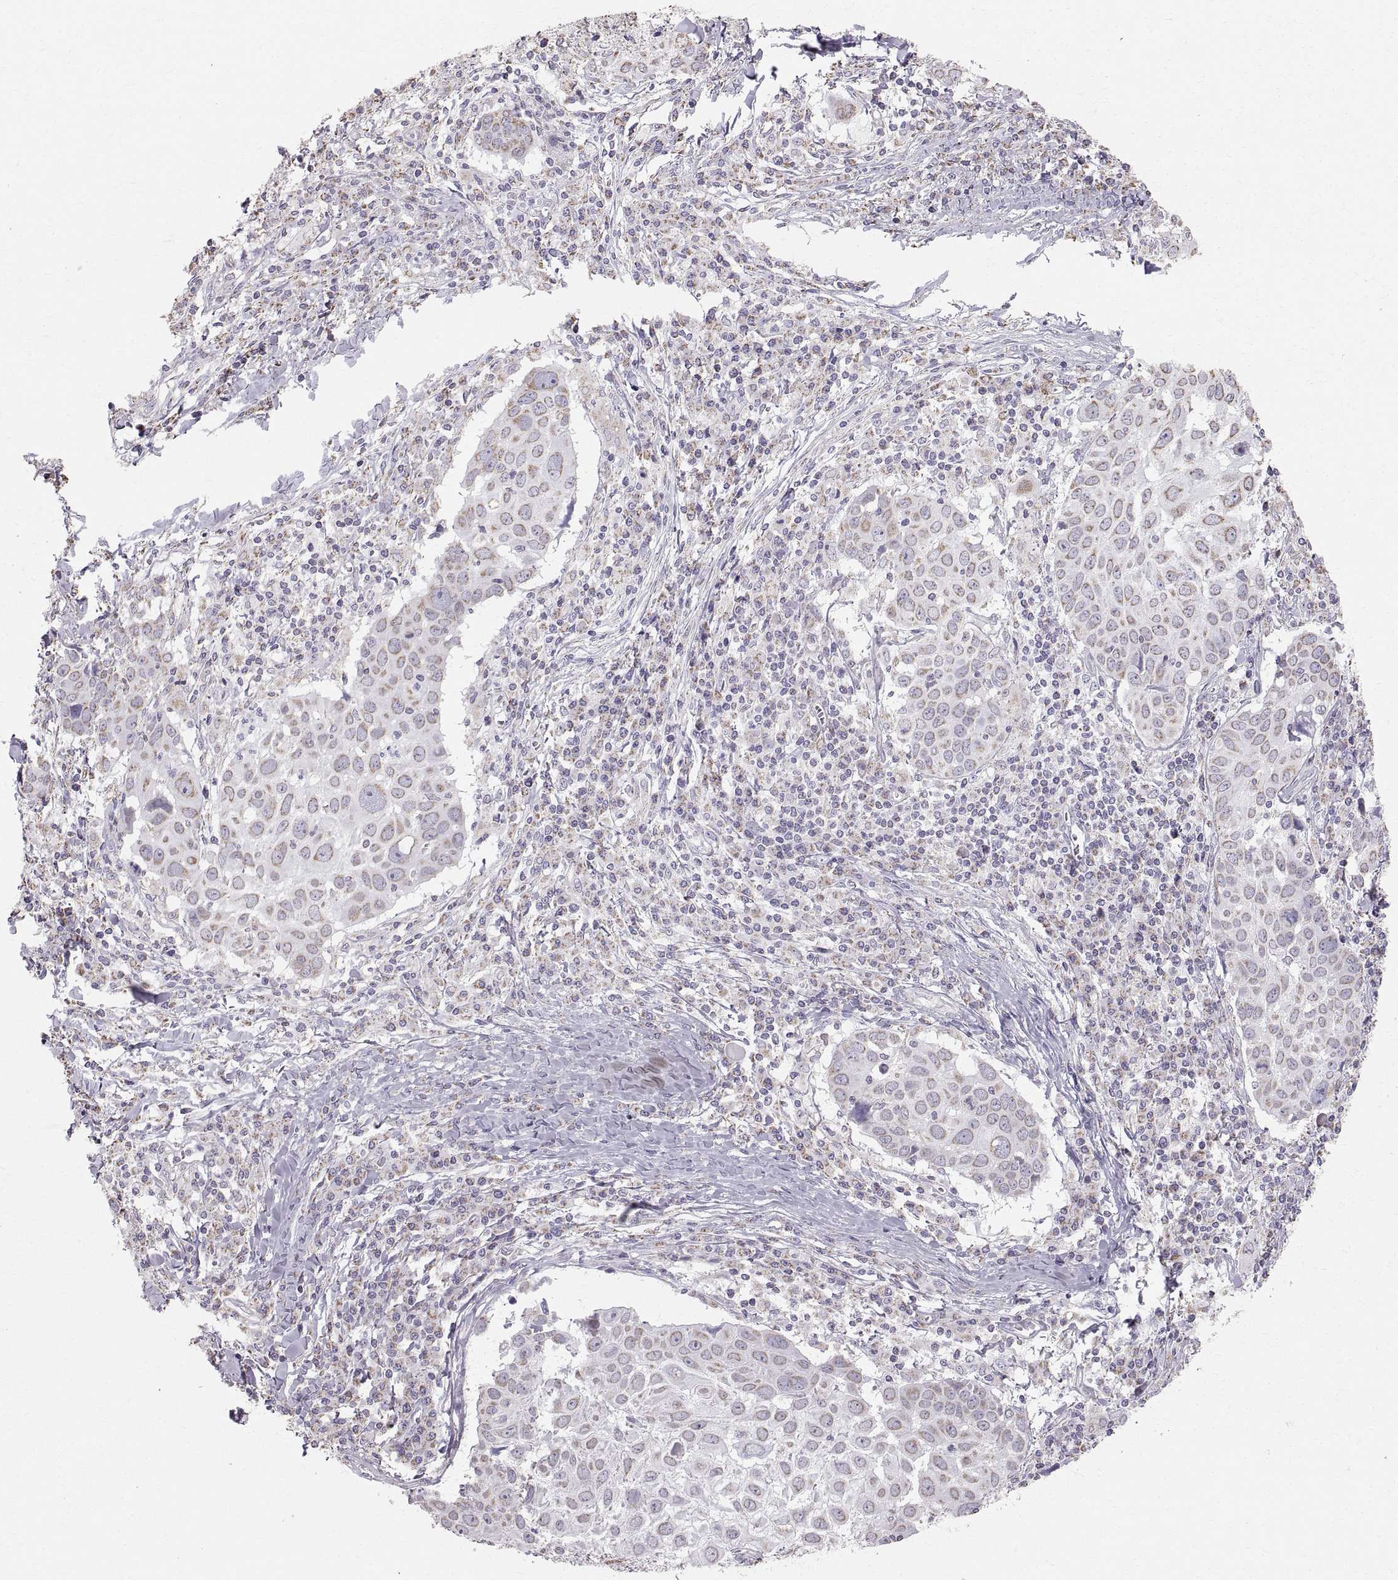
{"staining": {"intensity": "weak", "quantity": "25%-75%", "location": "cytoplasmic/membranous"}, "tissue": "lung cancer", "cell_type": "Tumor cells", "image_type": "cancer", "snomed": [{"axis": "morphology", "description": "Squamous cell carcinoma, NOS"}, {"axis": "topography", "description": "Lung"}], "caption": "Tumor cells reveal weak cytoplasmic/membranous staining in approximately 25%-75% of cells in lung cancer. Using DAB (brown) and hematoxylin (blue) stains, captured at high magnification using brightfield microscopy.", "gene": "STMND1", "patient": {"sex": "male", "age": 57}}